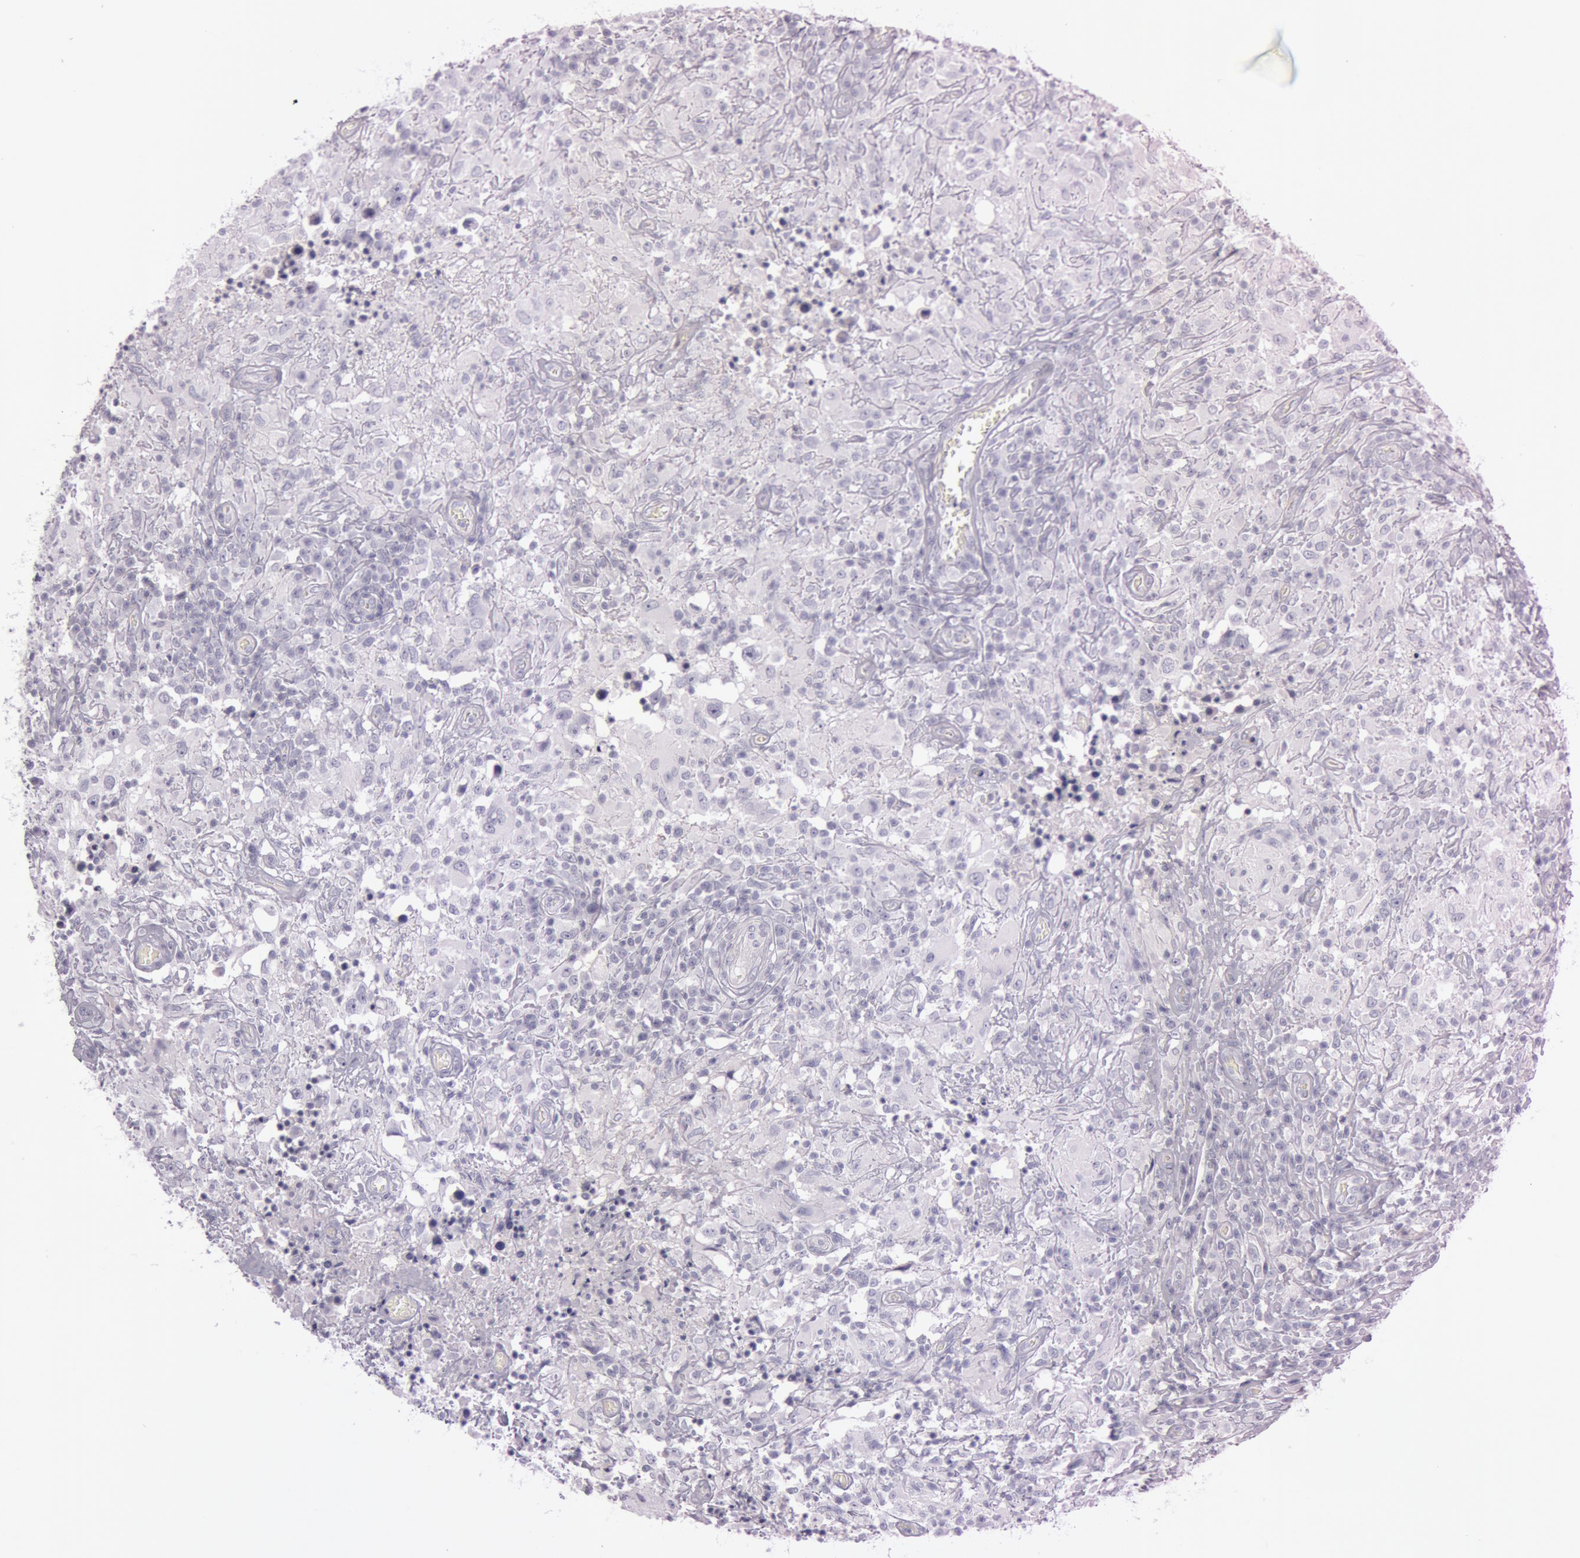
{"staining": {"intensity": "negative", "quantity": "none", "location": "none"}, "tissue": "testis cancer", "cell_type": "Tumor cells", "image_type": "cancer", "snomed": [{"axis": "morphology", "description": "Seminoma, NOS"}, {"axis": "topography", "description": "Testis"}], "caption": "Immunohistochemistry photomicrograph of neoplastic tissue: seminoma (testis) stained with DAB displays no significant protein expression in tumor cells.", "gene": "S100A7", "patient": {"sex": "male", "age": 34}}